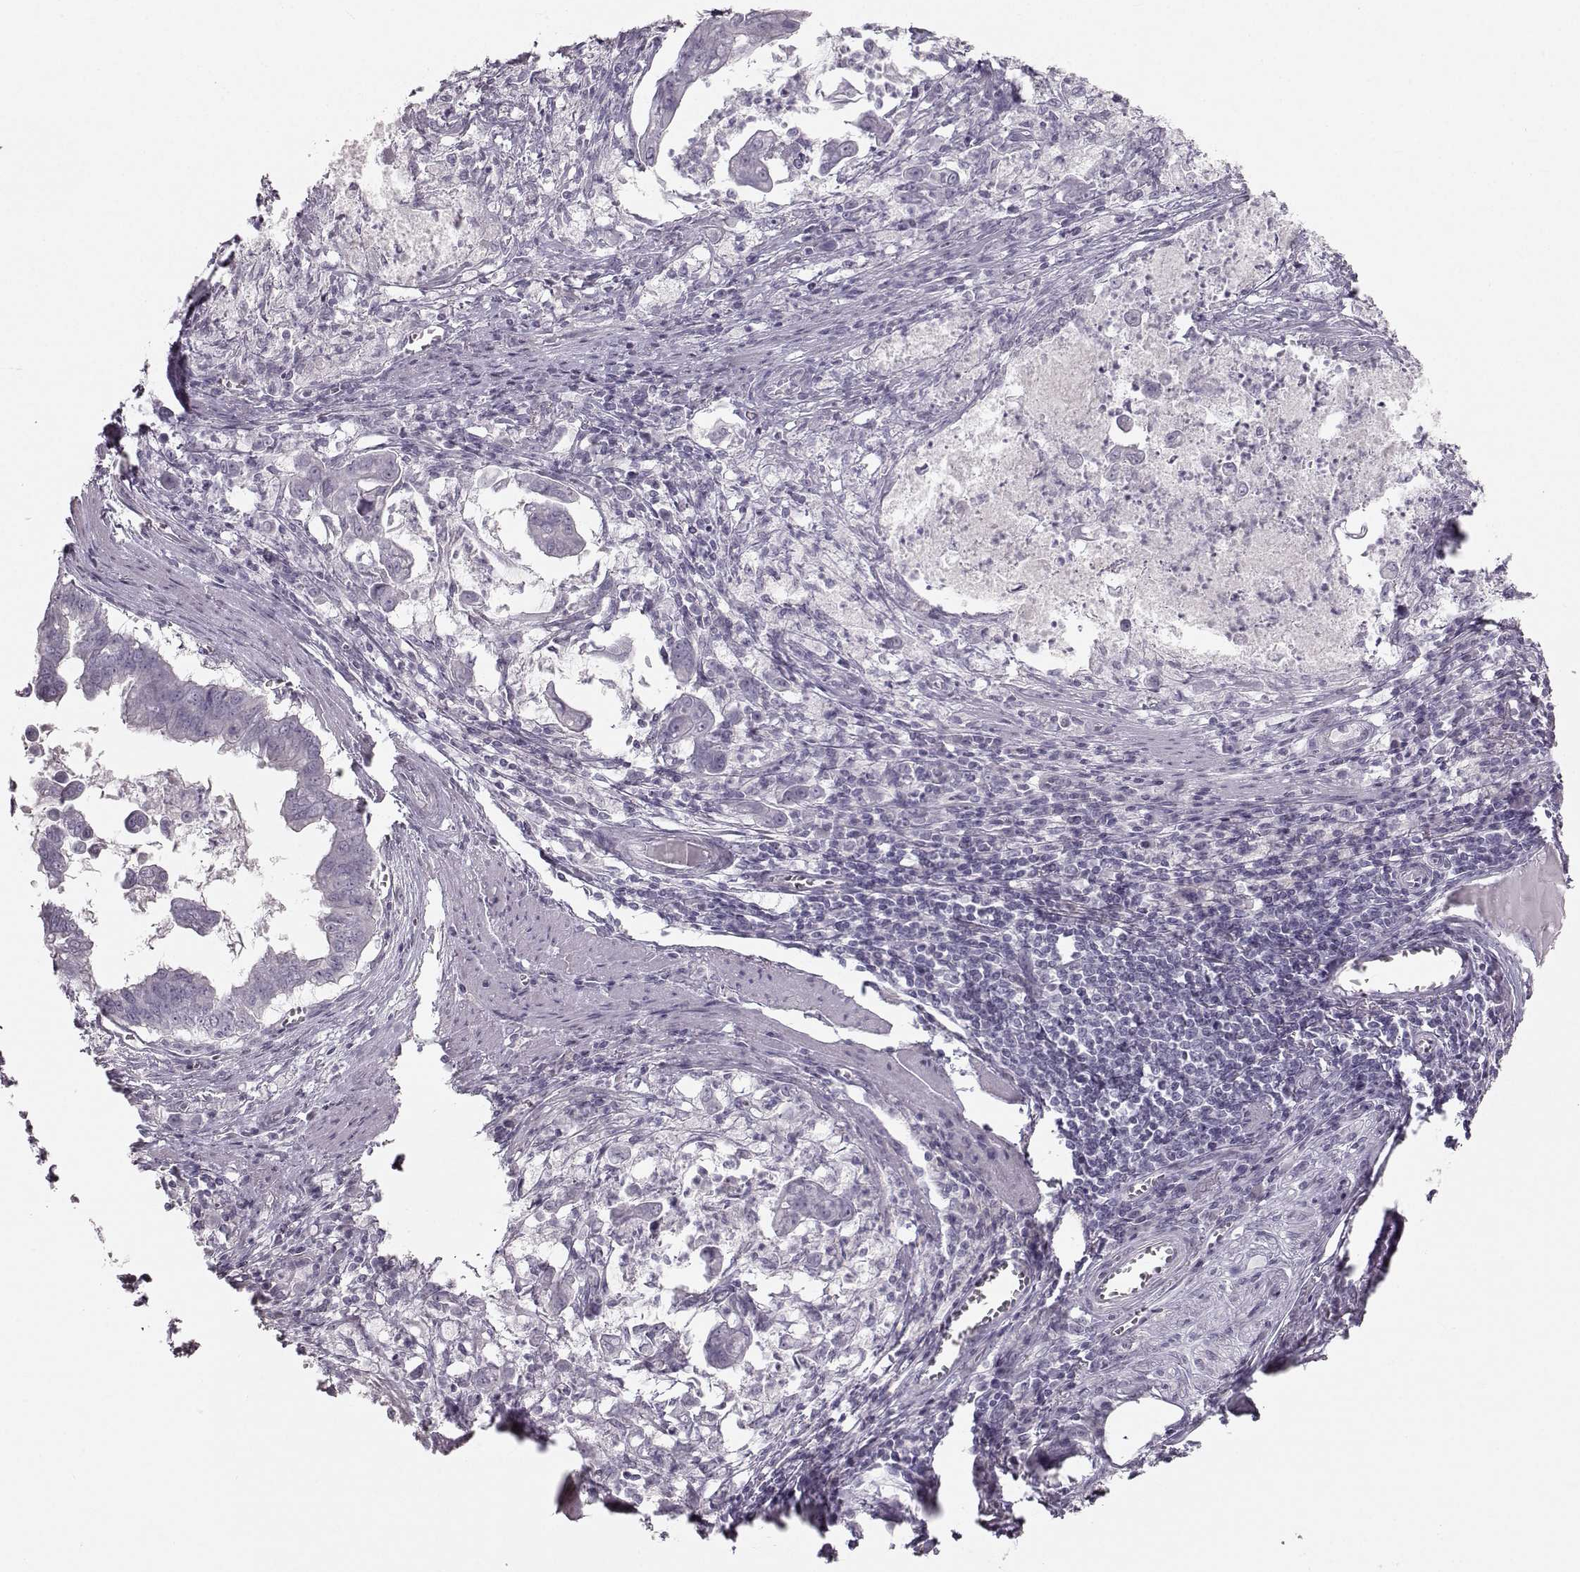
{"staining": {"intensity": "negative", "quantity": "none", "location": "none"}, "tissue": "stomach cancer", "cell_type": "Tumor cells", "image_type": "cancer", "snomed": [{"axis": "morphology", "description": "Adenocarcinoma, NOS"}, {"axis": "topography", "description": "Stomach, upper"}], "caption": "Tumor cells are negative for protein expression in human stomach cancer.", "gene": "OIP5", "patient": {"sex": "male", "age": 80}}